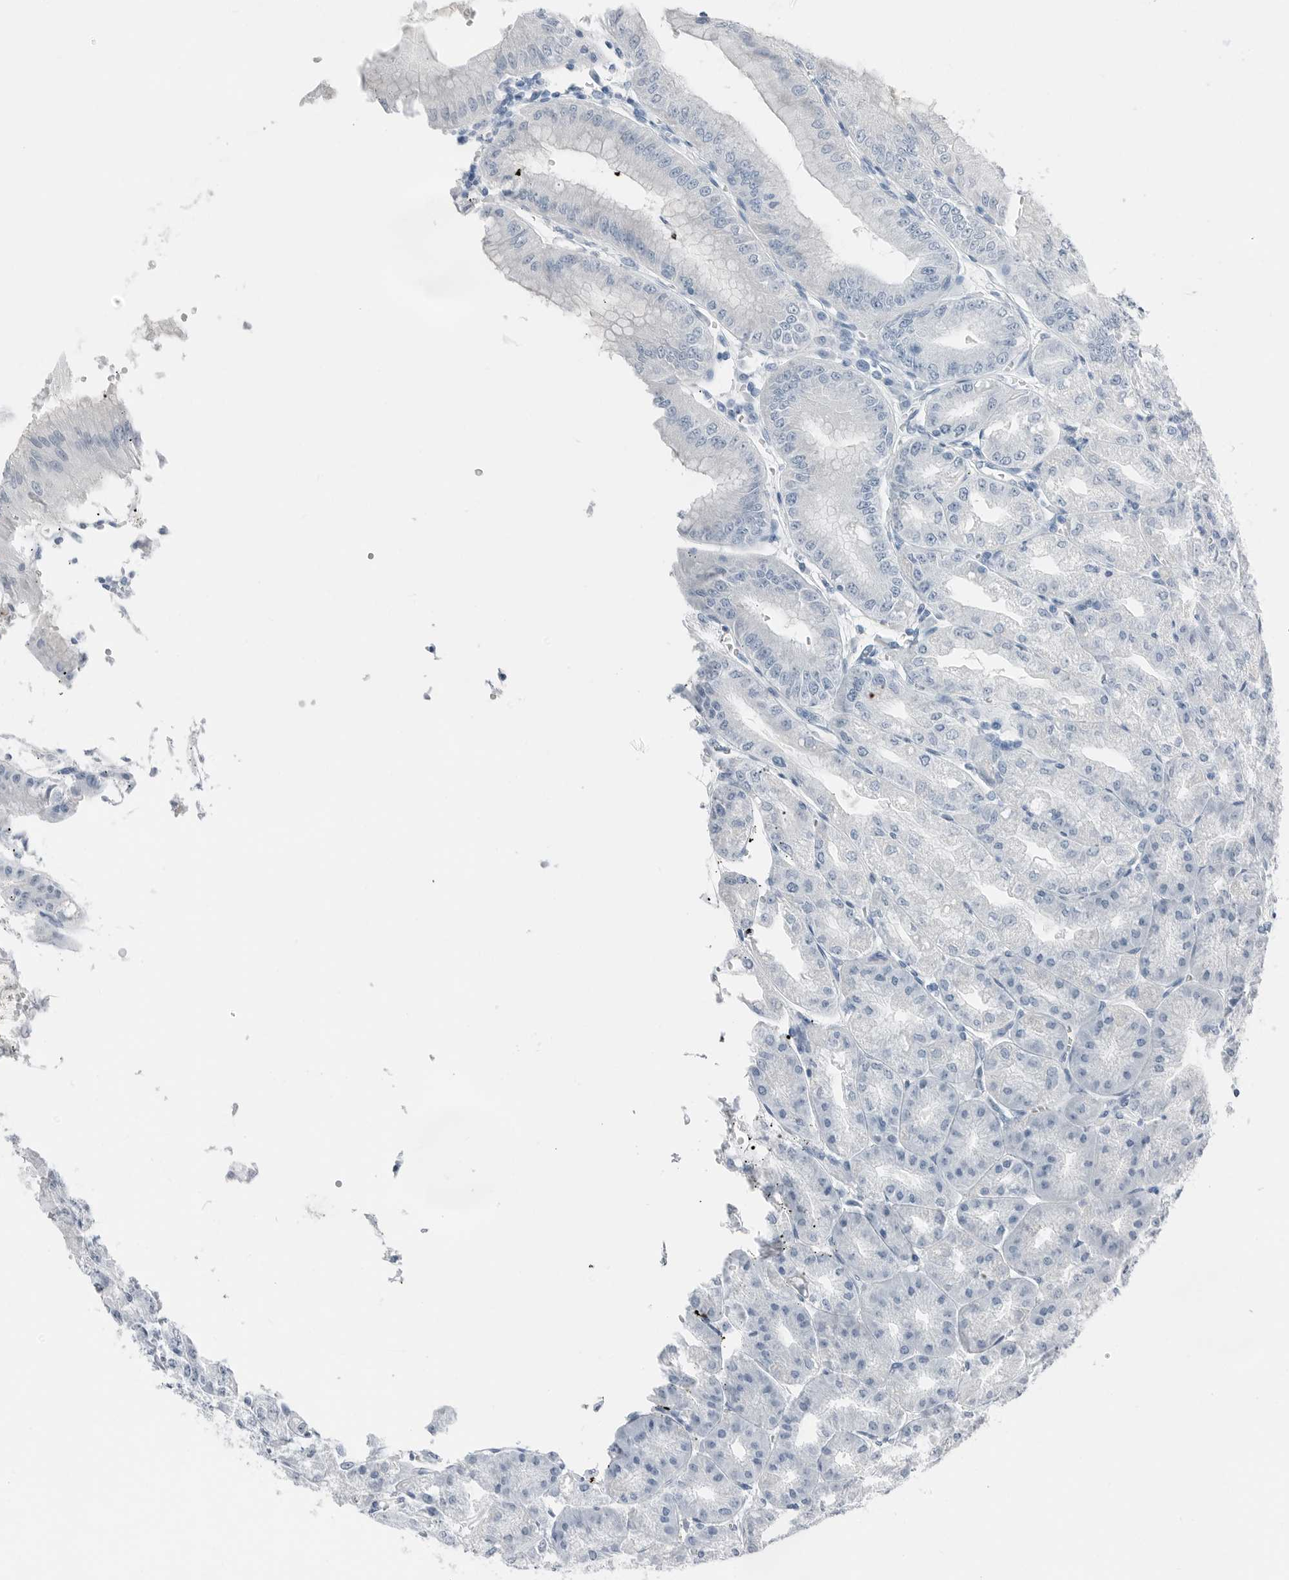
{"staining": {"intensity": "negative", "quantity": "none", "location": "none"}, "tissue": "stomach", "cell_type": "Glandular cells", "image_type": "normal", "snomed": [{"axis": "morphology", "description": "Normal tissue, NOS"}, {"axis": "topography", "description": "Stomach, lower"}], "caption": "High power microscopy photomicrograph of an IHC photomicrograph of unremarkable stomach, revealing no significant expression in glandular cells. (Stains: DAB immunohistochemistry (IHC) with hematoxylin counter stain, Microscopy: brightfield microscopy at high magnification).", "gene": "SLPI", "patient": {"sex": "male", "age": 71}}